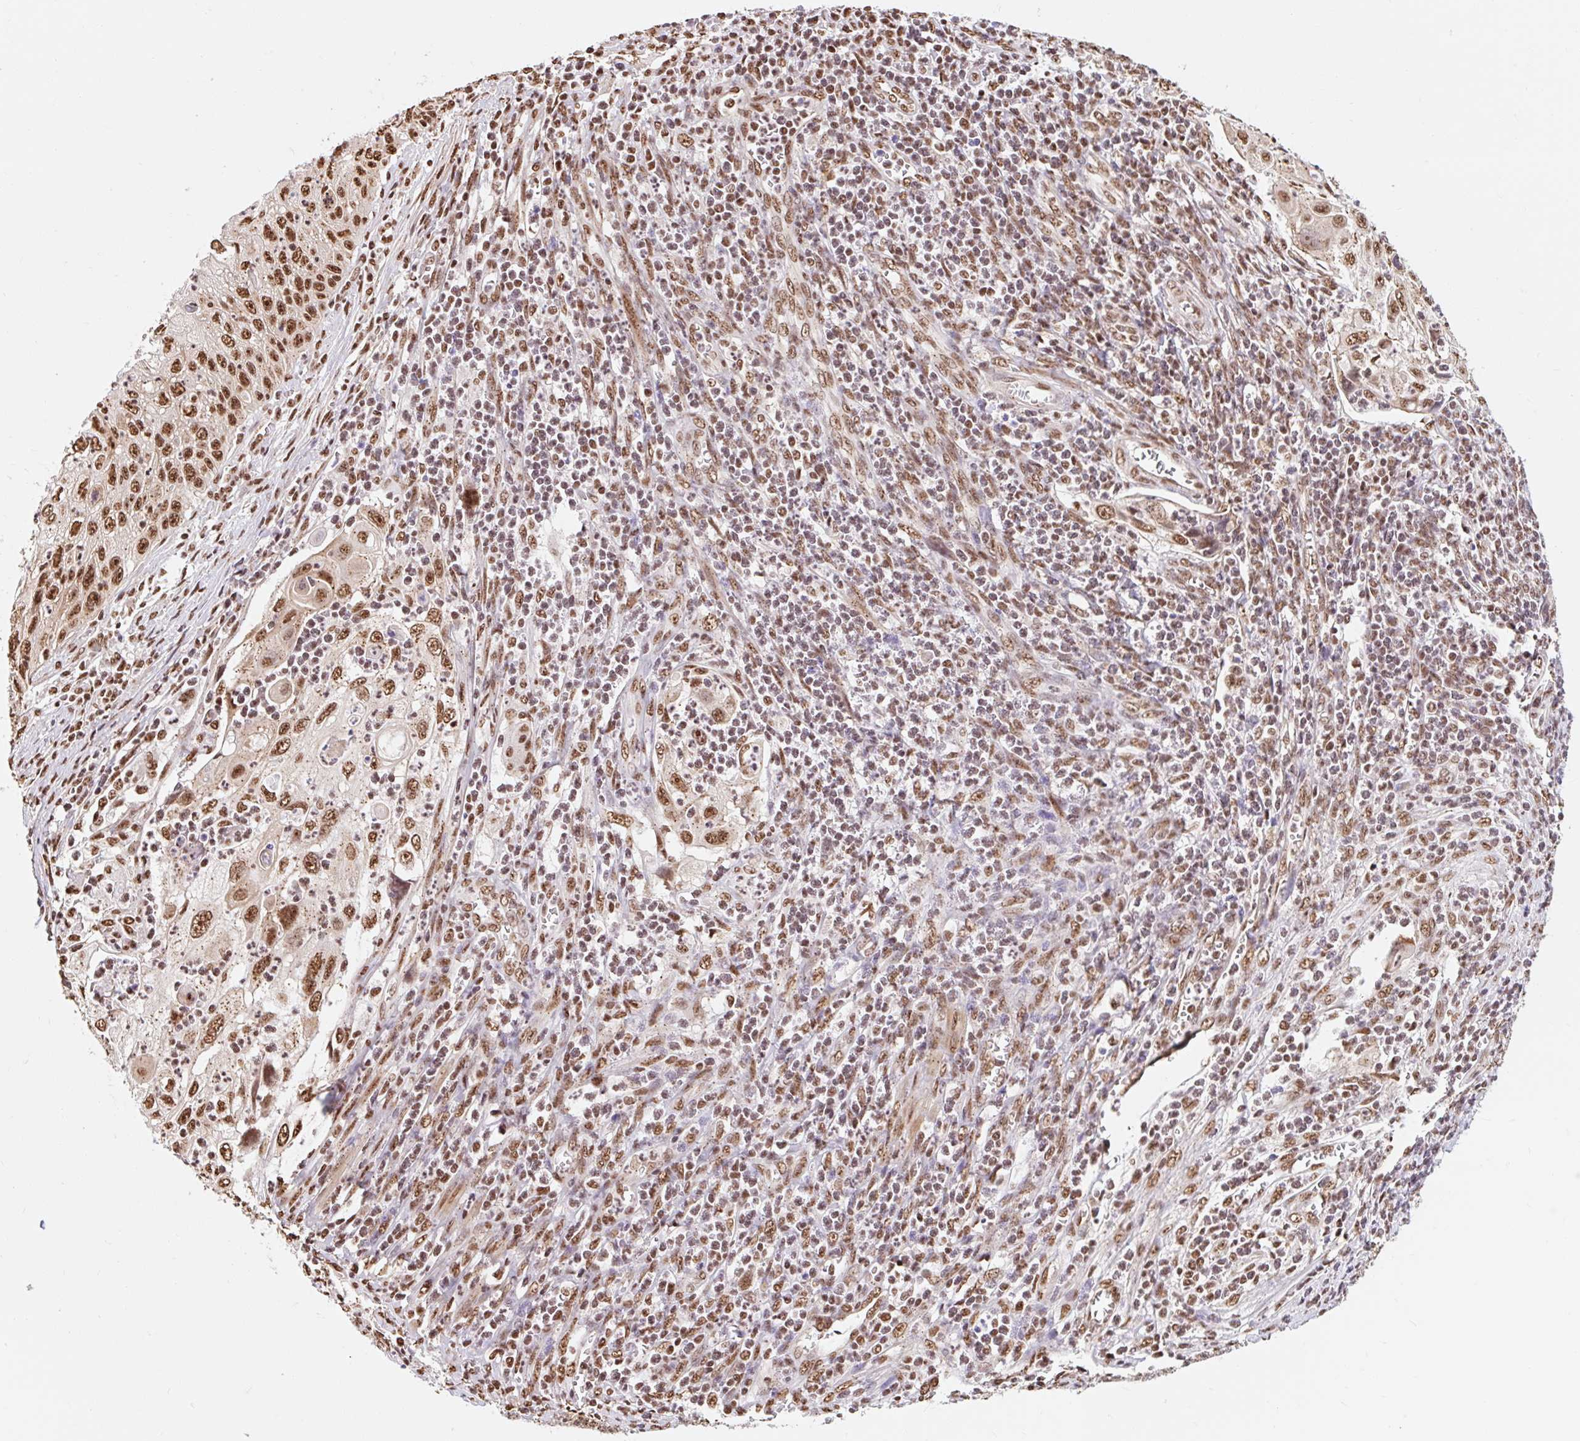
{"staining": {"intensity": "moderate", "quantity": ">75%", "location": "nuclear"}, "tissue": "cervical cancer", "cell_type": "Tumor cells", "image_type": "cancer", "snomed": [{"axis": "morphology", "description": "Squamous cell carcinoma, NOS"}, {"axis": "topography", "description": "Cervix"}], "caption": "Cervical cancer stained for a protein (brown) shows moderate nuclear positive expression in approximately >75% of tumor cells.", "gene": "BICRA", "patient": {"sex": "female", "age": 70}}